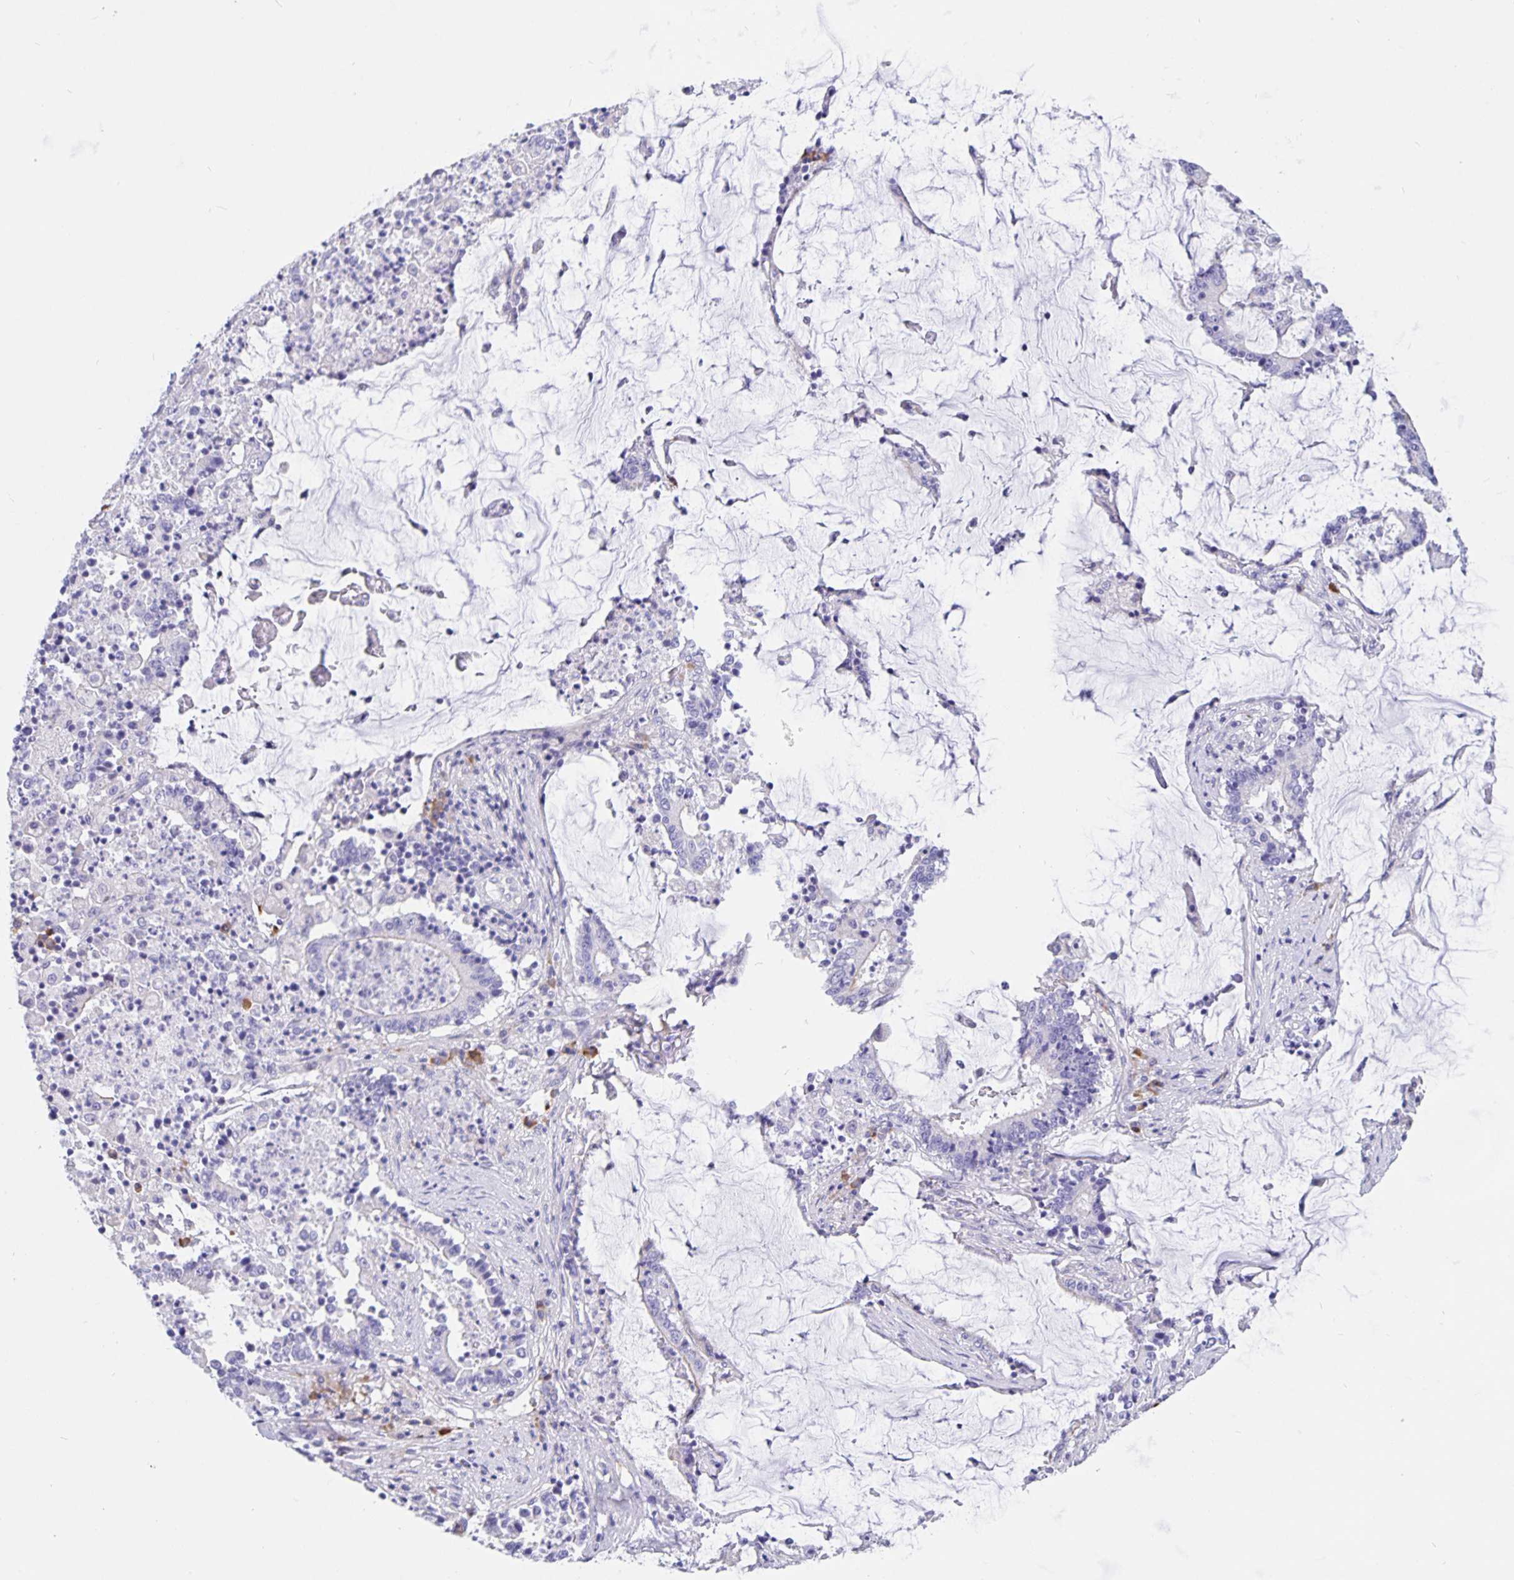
{"staining": {"intensity": "negative", "quantity": "none", "location": "none"}, "tissue": "stomach cancer", "cell_type": "Tumor cells", "image_type": "cancer", "snomed": [{"axis": "morphology", "description": "Adenocarcinoma, NOS"}, {"axis": "topography", "description": "Stomach, upper"}], "caption": "This photomicrograph is of adenocarcinoma (stomach) stained with immunohistochemistry (IHC) to label a protein in brown with the nuclei are counter-stained blue. There is no positivity in tumor cells.", "gene": "ERMN", "patient": {"sex": "male", "age": 68}}